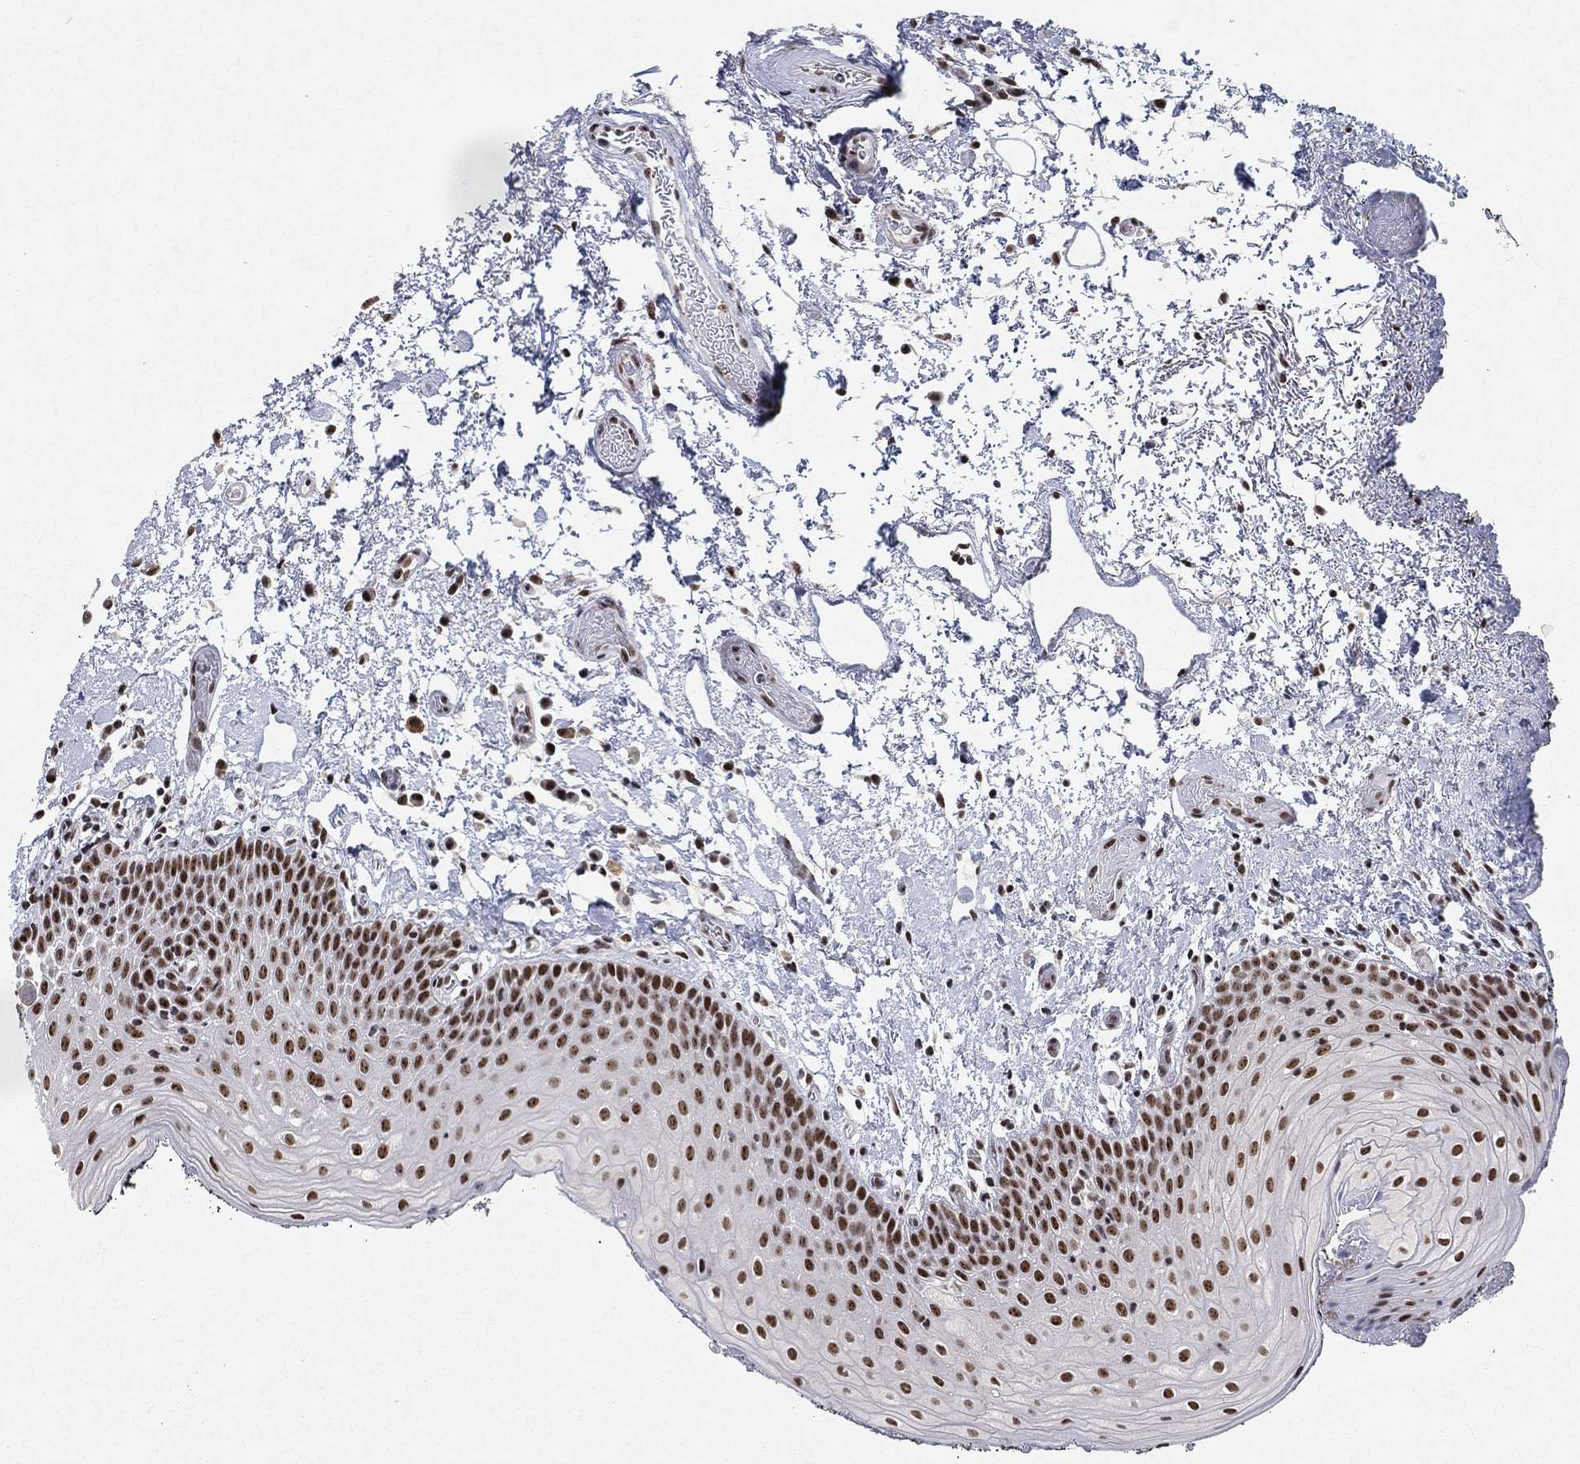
{"staining": {"intensity": "strong", "quantity": "25%-75%", "location": "nuclear"}, "tissue": "oral mucosa", "cell_type": "Squamous epithelial cells", "image_type": "normal", "snomed": [{"axis": "morphology", "description": "Normal tissue, NOS"}, {"axis": "morphology", "description": "Squamous cell carcinoma, NOS"}, {"axis": "topography", "description": "Oral tissue"}, {"axis": "topography", "description": "Tounge, NOS"}, {"axis": "topography", "description": "Head-Neck"}], "caption": "Protein expression analysis of unremarkable human oral mucosa reveals strong nuclear positivity in about 25%-75% of squamous epithelial cells. (brown staining indicates protein expression, while blue staining denotes nuclei).", "gene": "DDX27", "patient": {"sex": "female", "age": 80}}